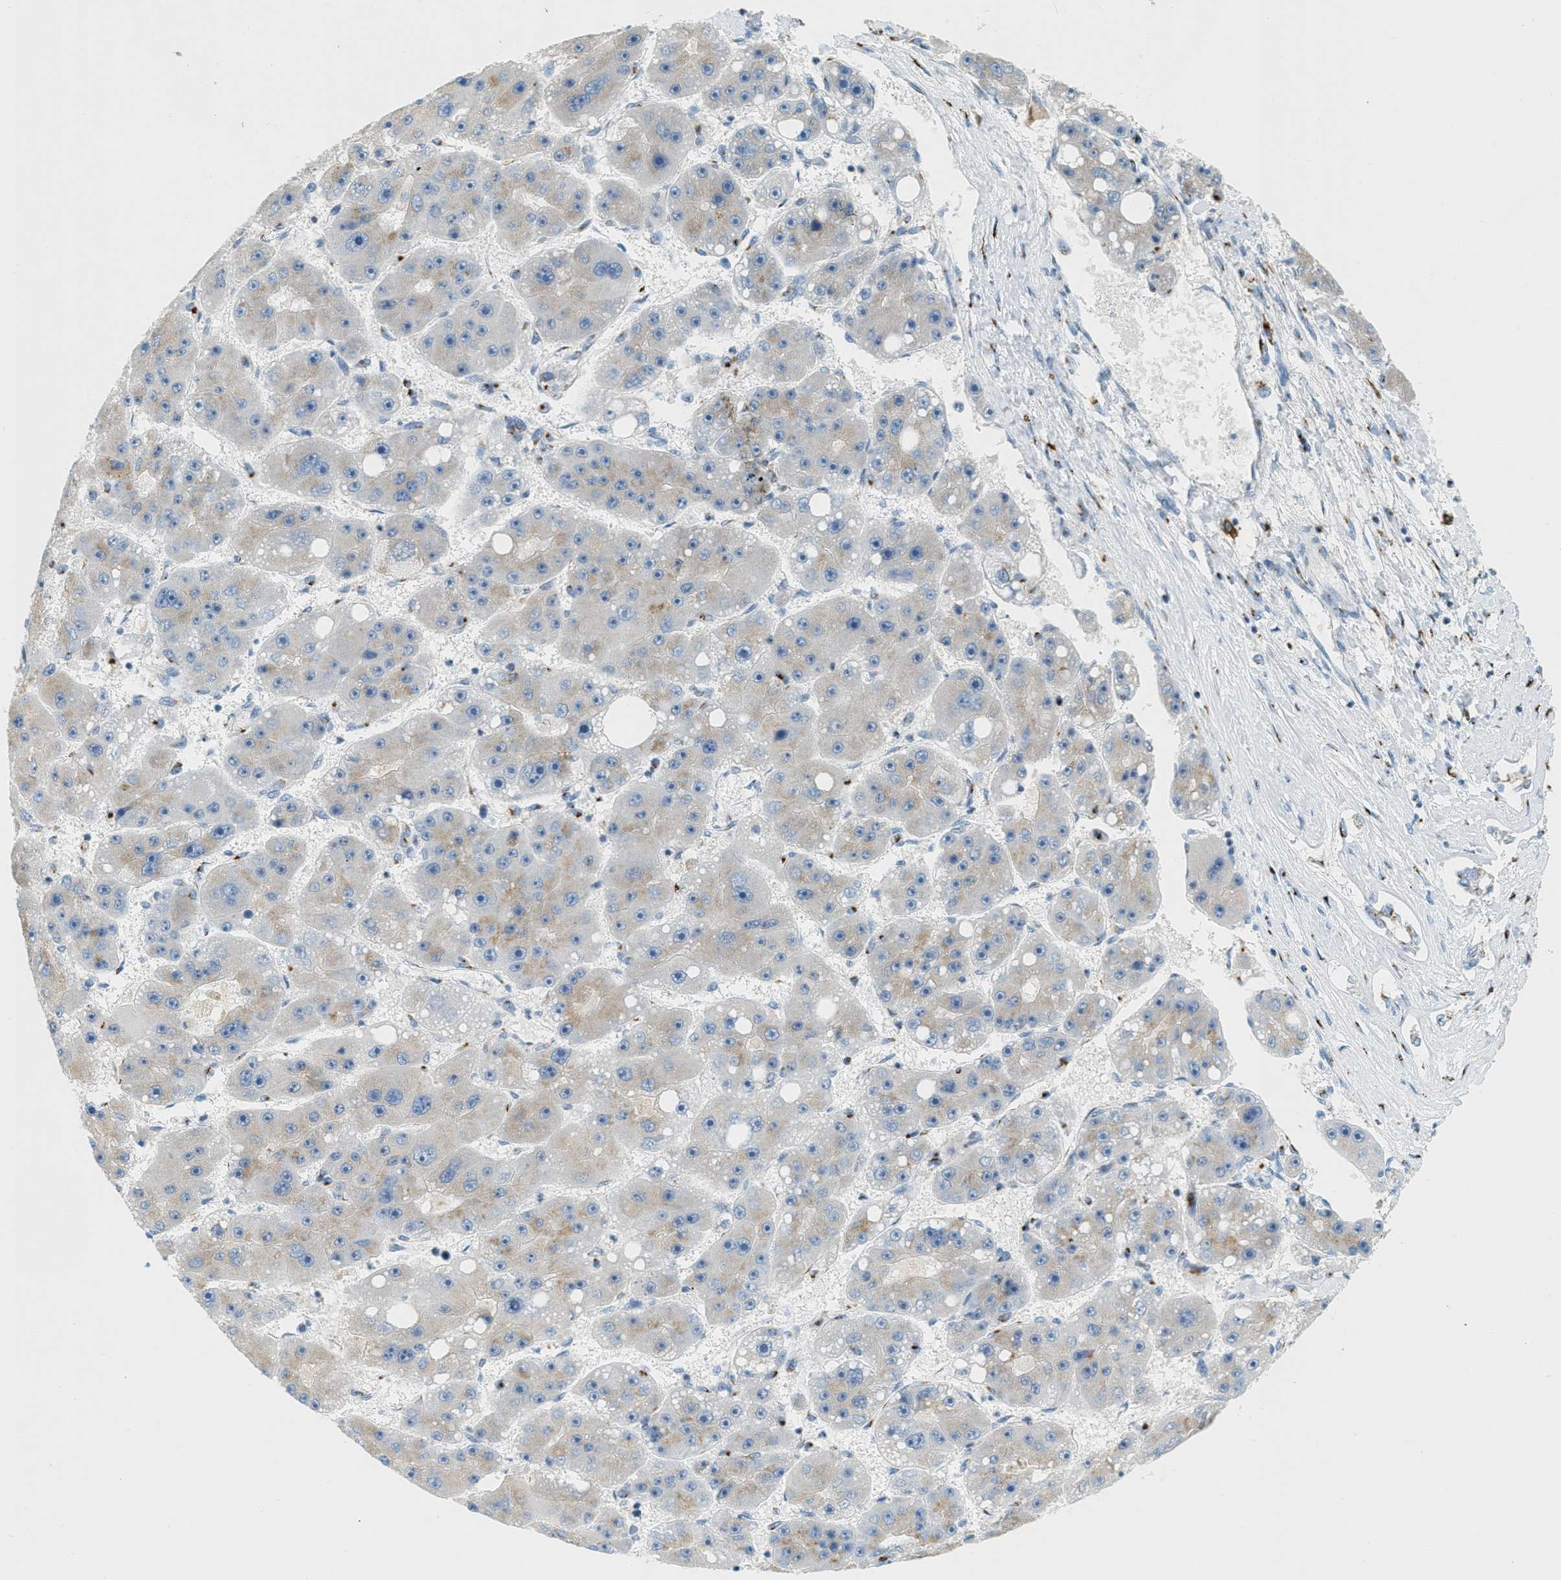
{"staining": {"intensity": "weak", "quantity": "<25%", "location": "cytoplasmic/membranous"}, "tissue": "liver cancer", "cell_type": "Tumor cells", "image_type": "cancer", "snomed": [{"axis": "morphology", "description": "Carcinoma, Hepatocellular, NOS"}, {"axis": "topography", "description": "Liver"}], "caption": "The photomicrograph exhibits no staining of tumor cells in liver hepatocellular carcinoma.", "gene": "ENTPD4", "patient": {"sex": "female", "age": 61}}